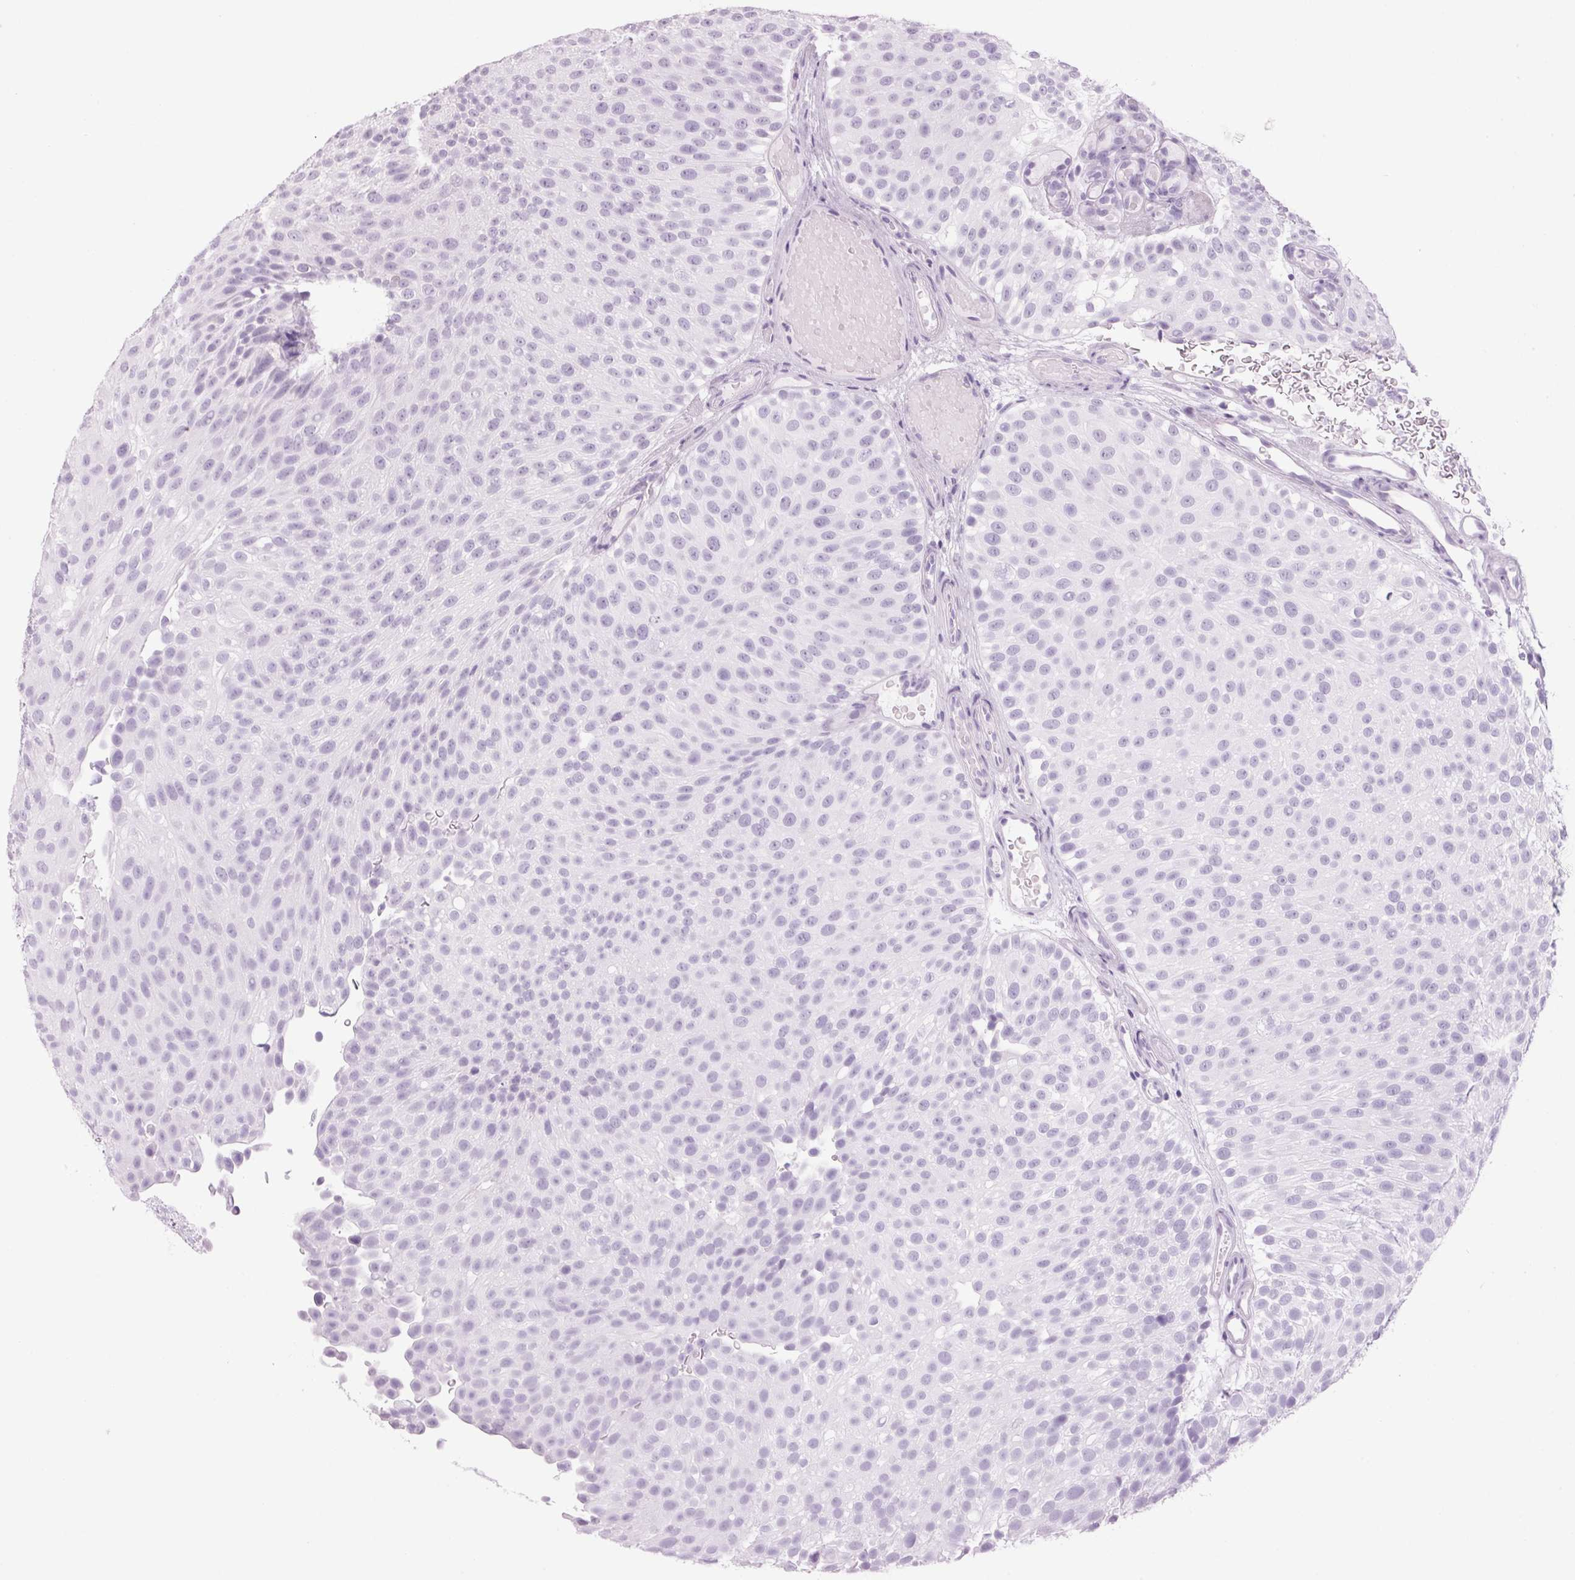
{"staining": {"intensity": "negative", "quantity": "none", "location": "none"}, "tissue": "urothelial cancer", "cell_type": "Tumor cells", "image_type": "cancer", "snomed": [{"axis": "morphology", "description": "Urothelial carcinoma, Low grade"}, {"axis": "topography", "description": "Urinary bladder"}], "caption": "Immunohistochemistry histopathology image of urothelial carcinoma (low-grade) stained for a protein (brown), which exhibits no expression in tumor cells.", "gene": "PPP1R1A", "patient": {"sex": "male", "age": 78}}